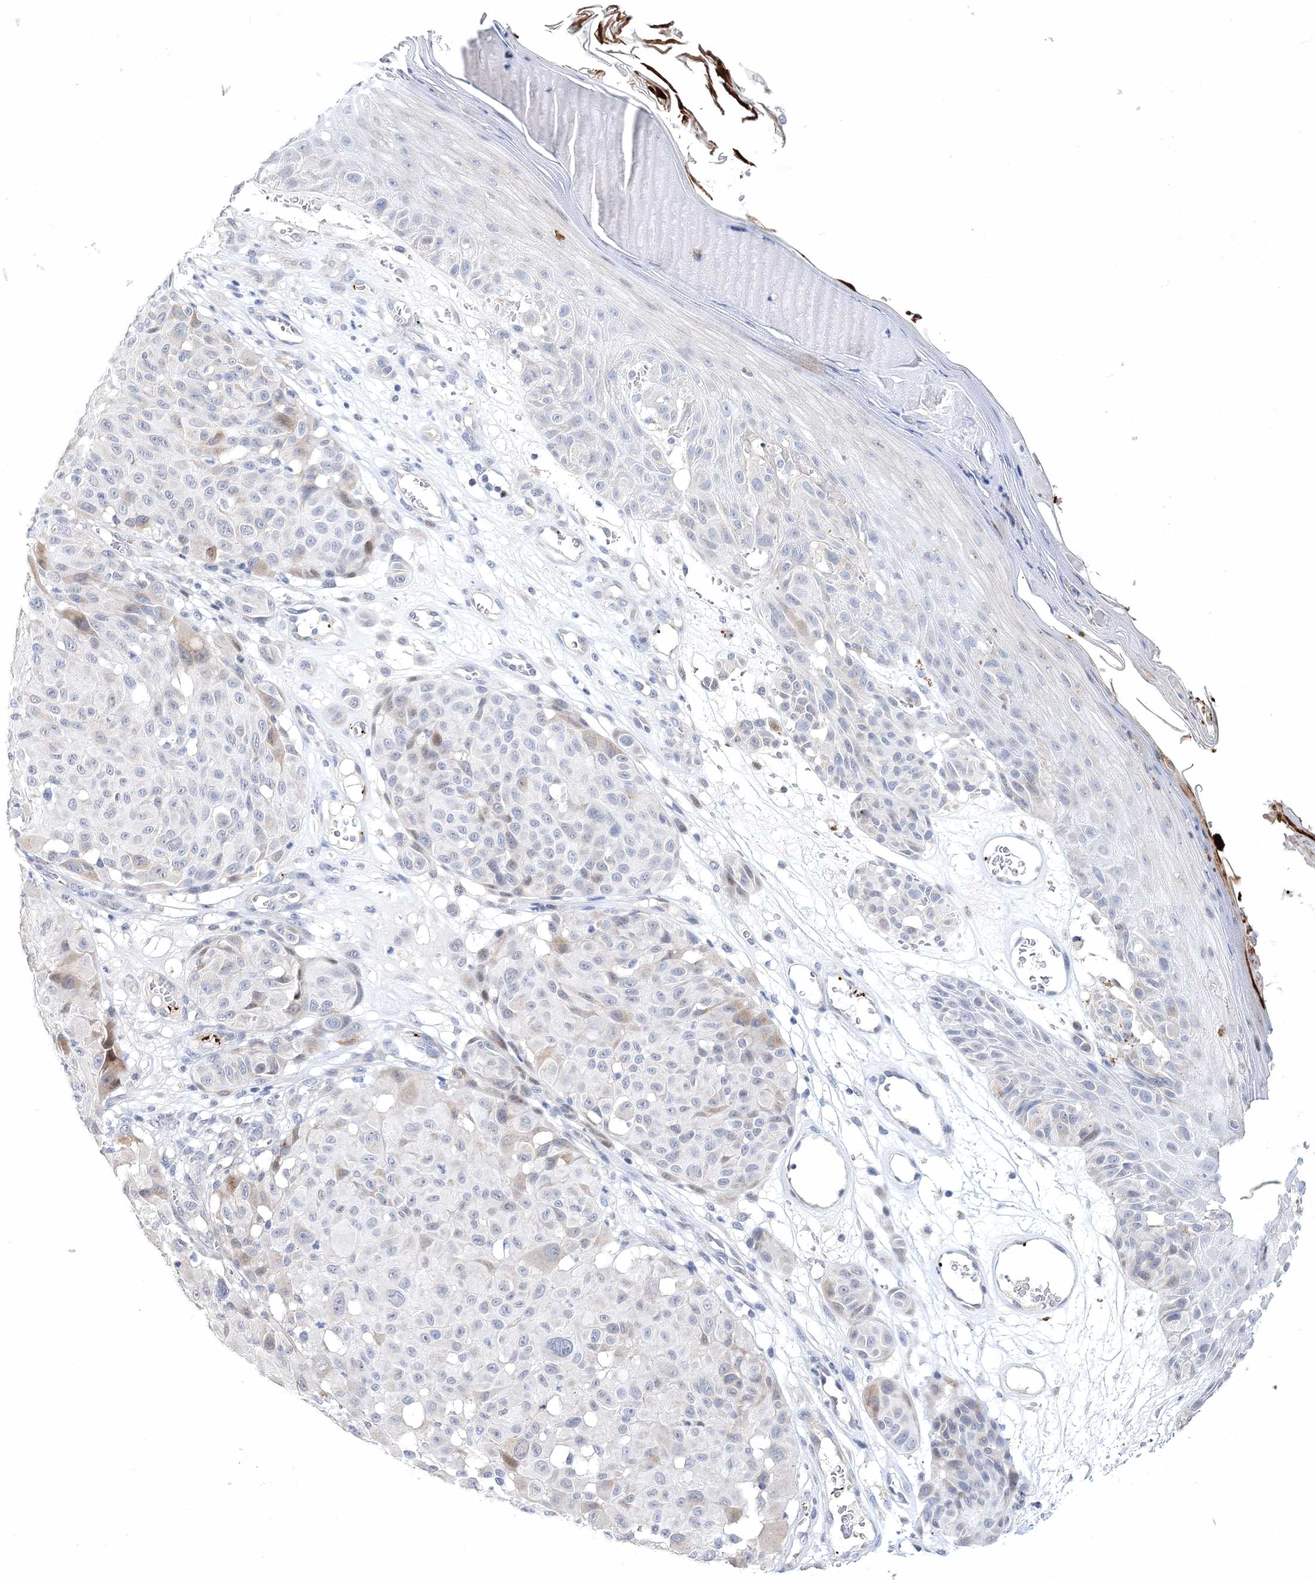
{"staining": {"intensity": "weak", "quantity": "<25%", "location": "nuclear"}, "tissue": "melanoma", "cell_type": "Tumor cells", "image_type": "cancer", "snomed": [{"axis": "morphology", "description": "Malignant melanoma, NOS"}, {"axis": "topography", "description": "Skin"}], "caption": "DAB immunohistochemical staining of human malignant melanoma displays no significant positivity in tumor cells.", "gene": "MYOZ2", "patient": {"sex": "male", "age": 83}}